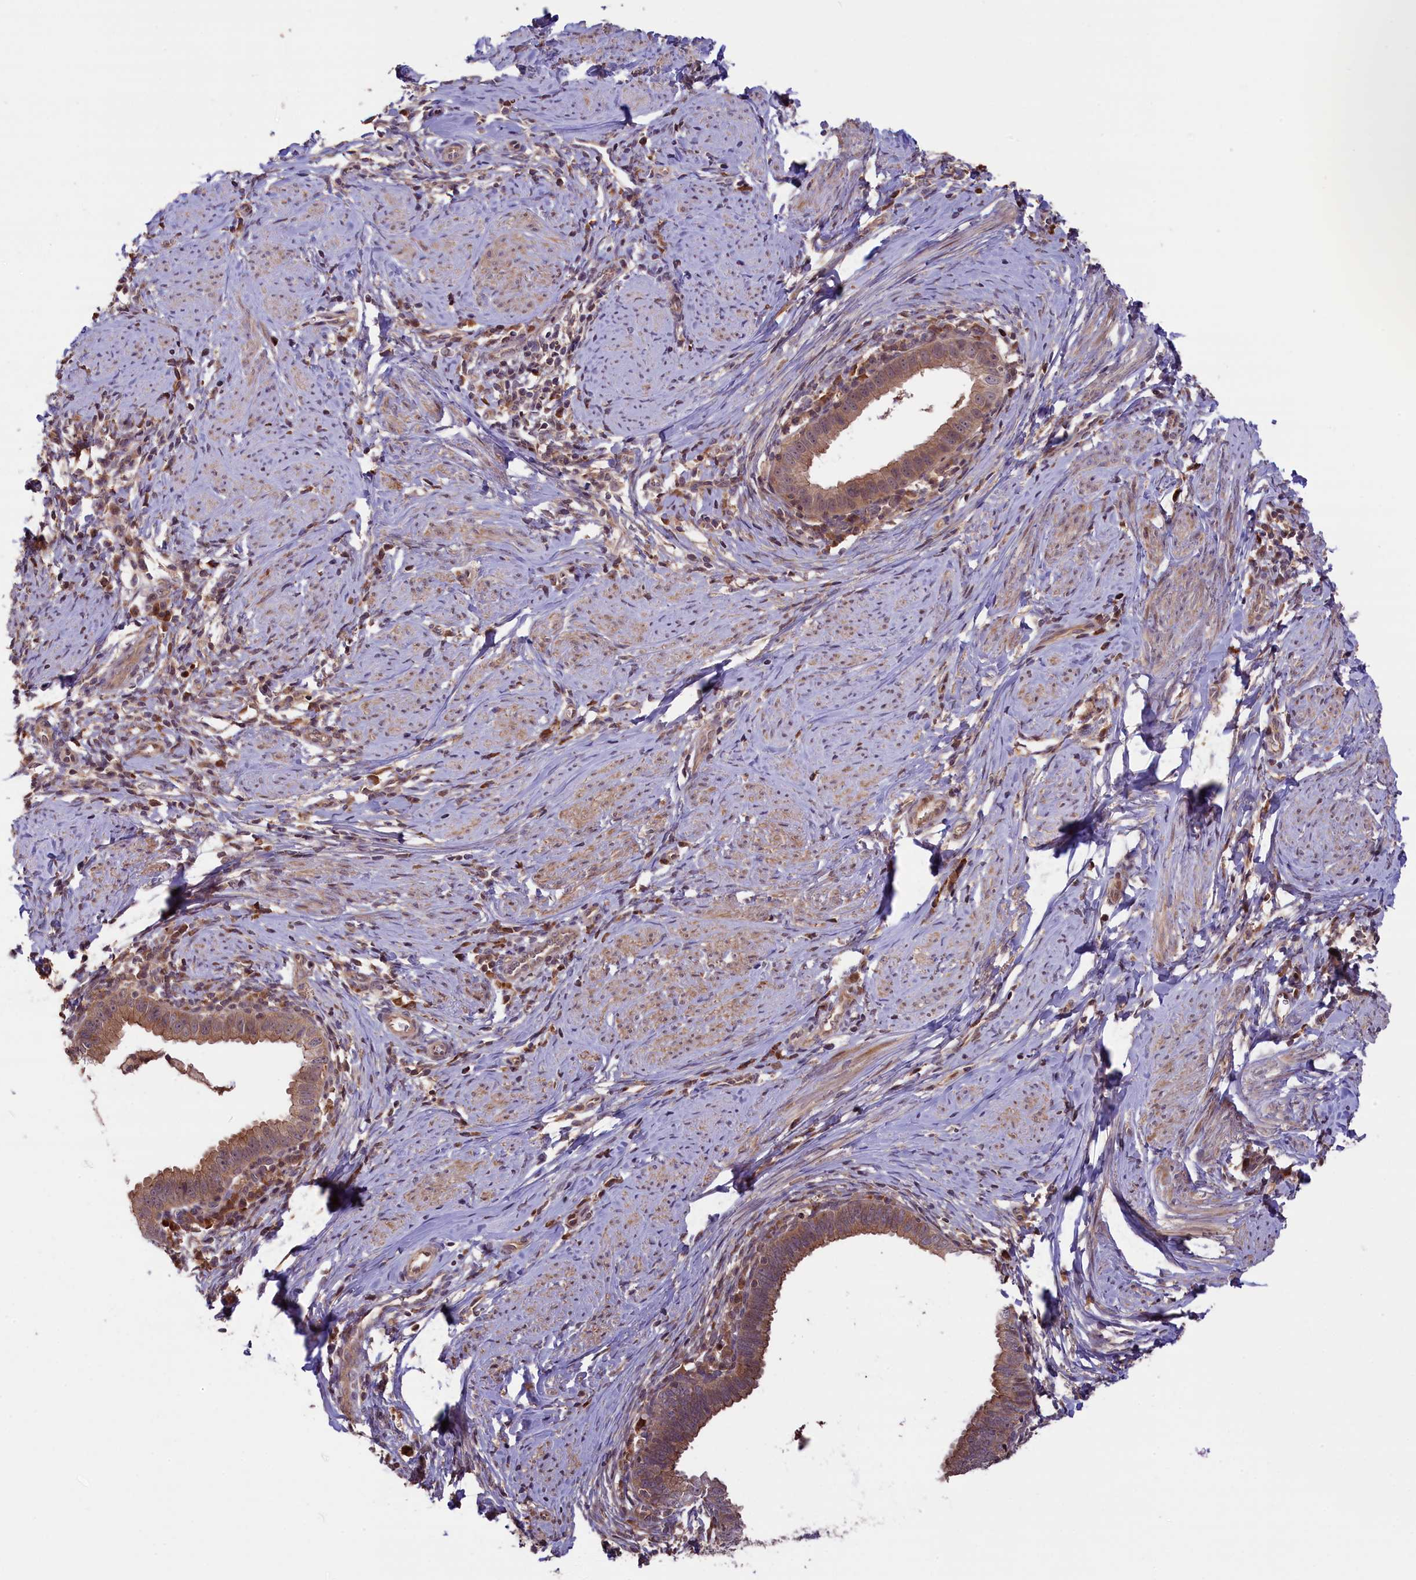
{"staining": {"intensity": "moderate", "quantity": ">75%", "location": "cytoplasmic/membranous"}, "tissue": "cervical cancer", "cell_type": "Tumor cells", "image_type": "cancer", "snomed": [{"axis": "morphology", "description": "Adenocarcinoma, NOS"}, {"axis": "topography", "description": "Cervix"}], "caption": "About >75% of tumor cells in cervical adenocarcinoma show moderate cytoplasmic/membranous protein expression as visualized by brown immunohistochemical staining.", "gene": "RIC8A", "patient": {"sex": "female", "age": 36}}